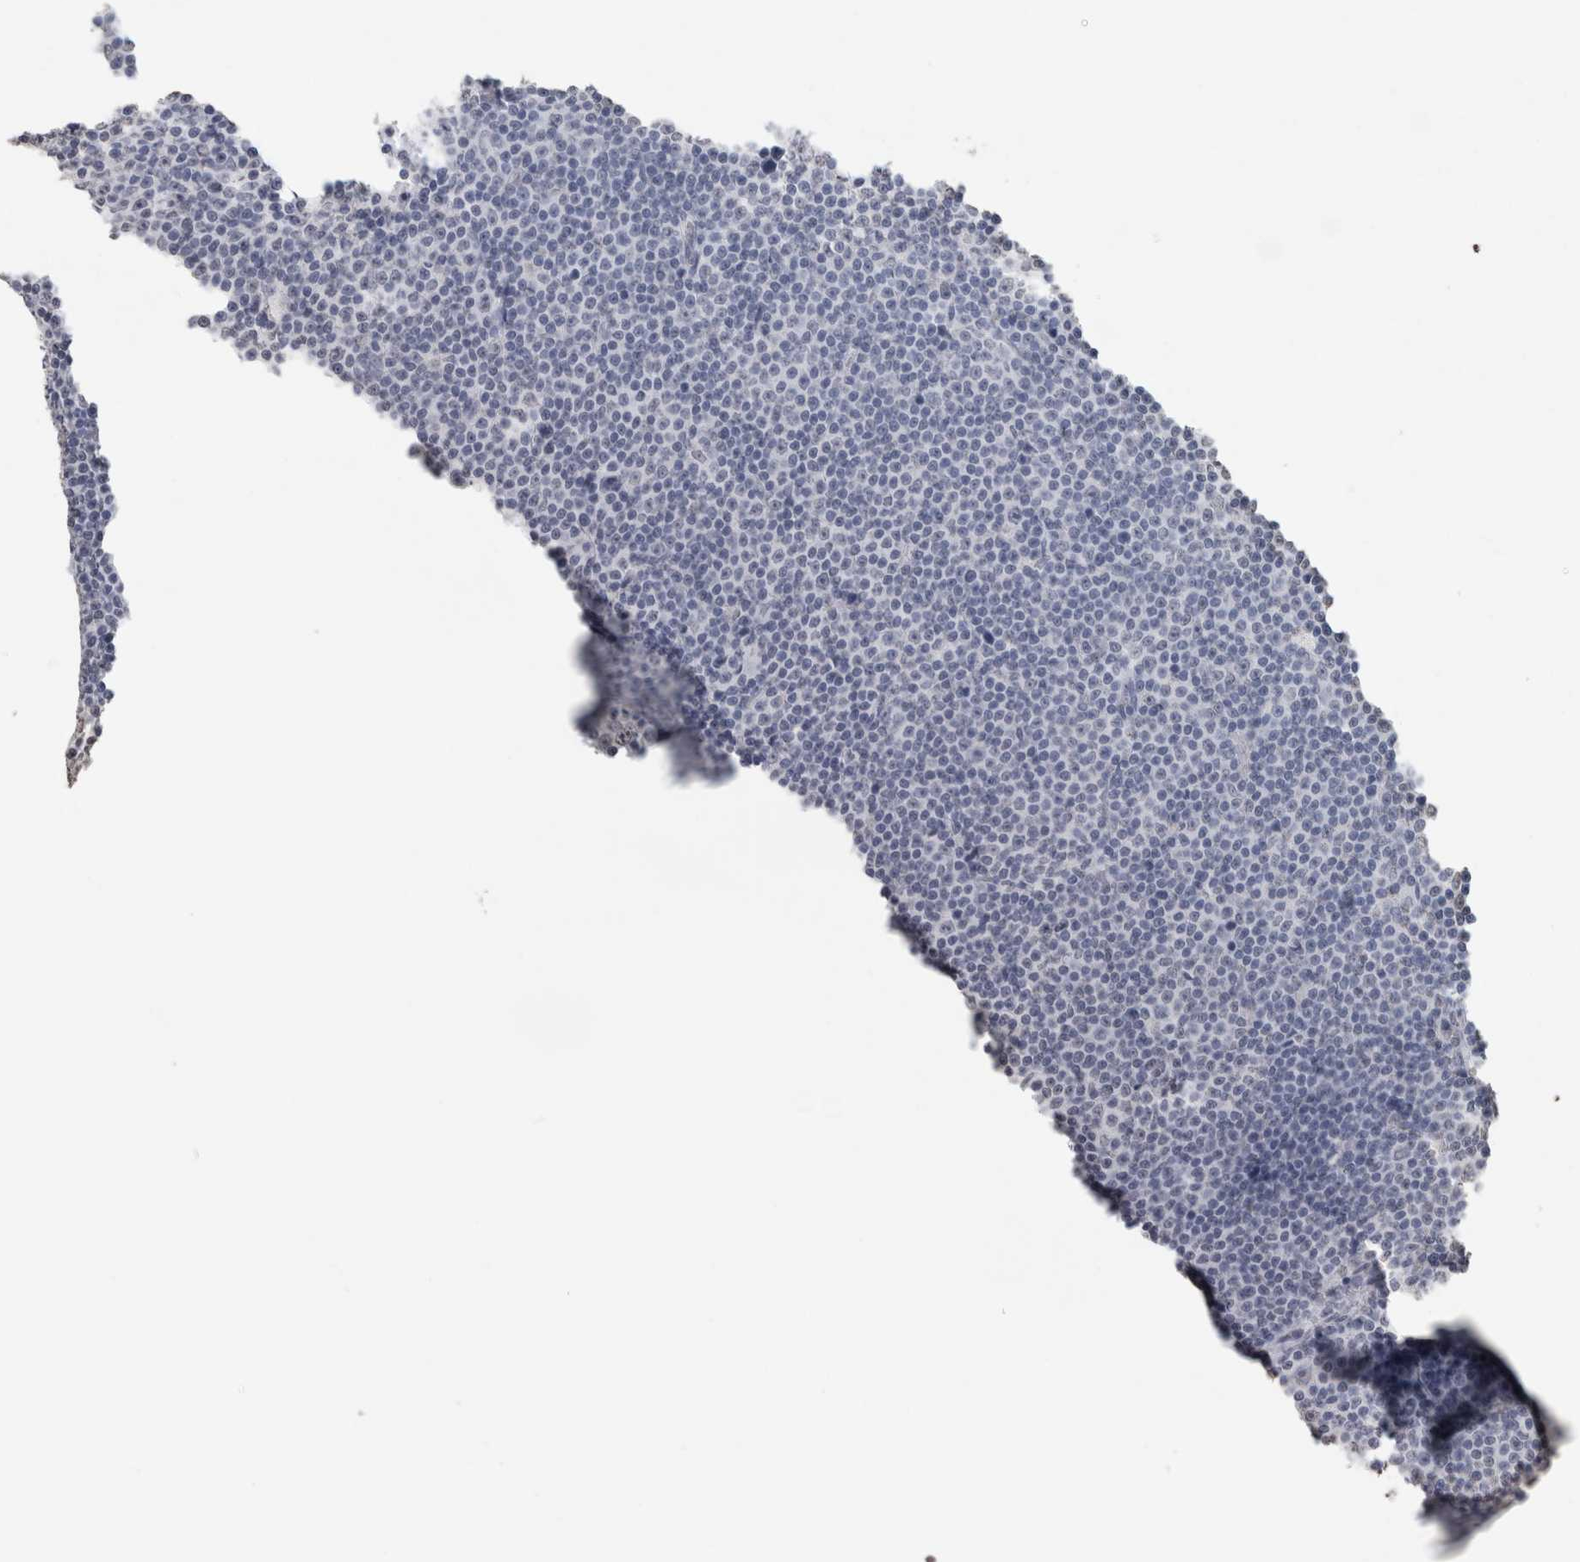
{"staining": {"intensity": "negative", "quantity": "none", "location": "none"}, "tissue": "lymphoma", "cell_type": "Tumor cells", "image_type": "cancer", "snomed": [{"axis": "morphology", "description": "Malignant lymphoma, non-Hodgkin's type, Low grade"}, {"axis": "topography", "description": "Lymph node"}], "caption": "Tumor cells are negative for brown protein staining in lymphoma.", "gene": "LTBP1", "patient": {"sex": "female", "age": 67}}